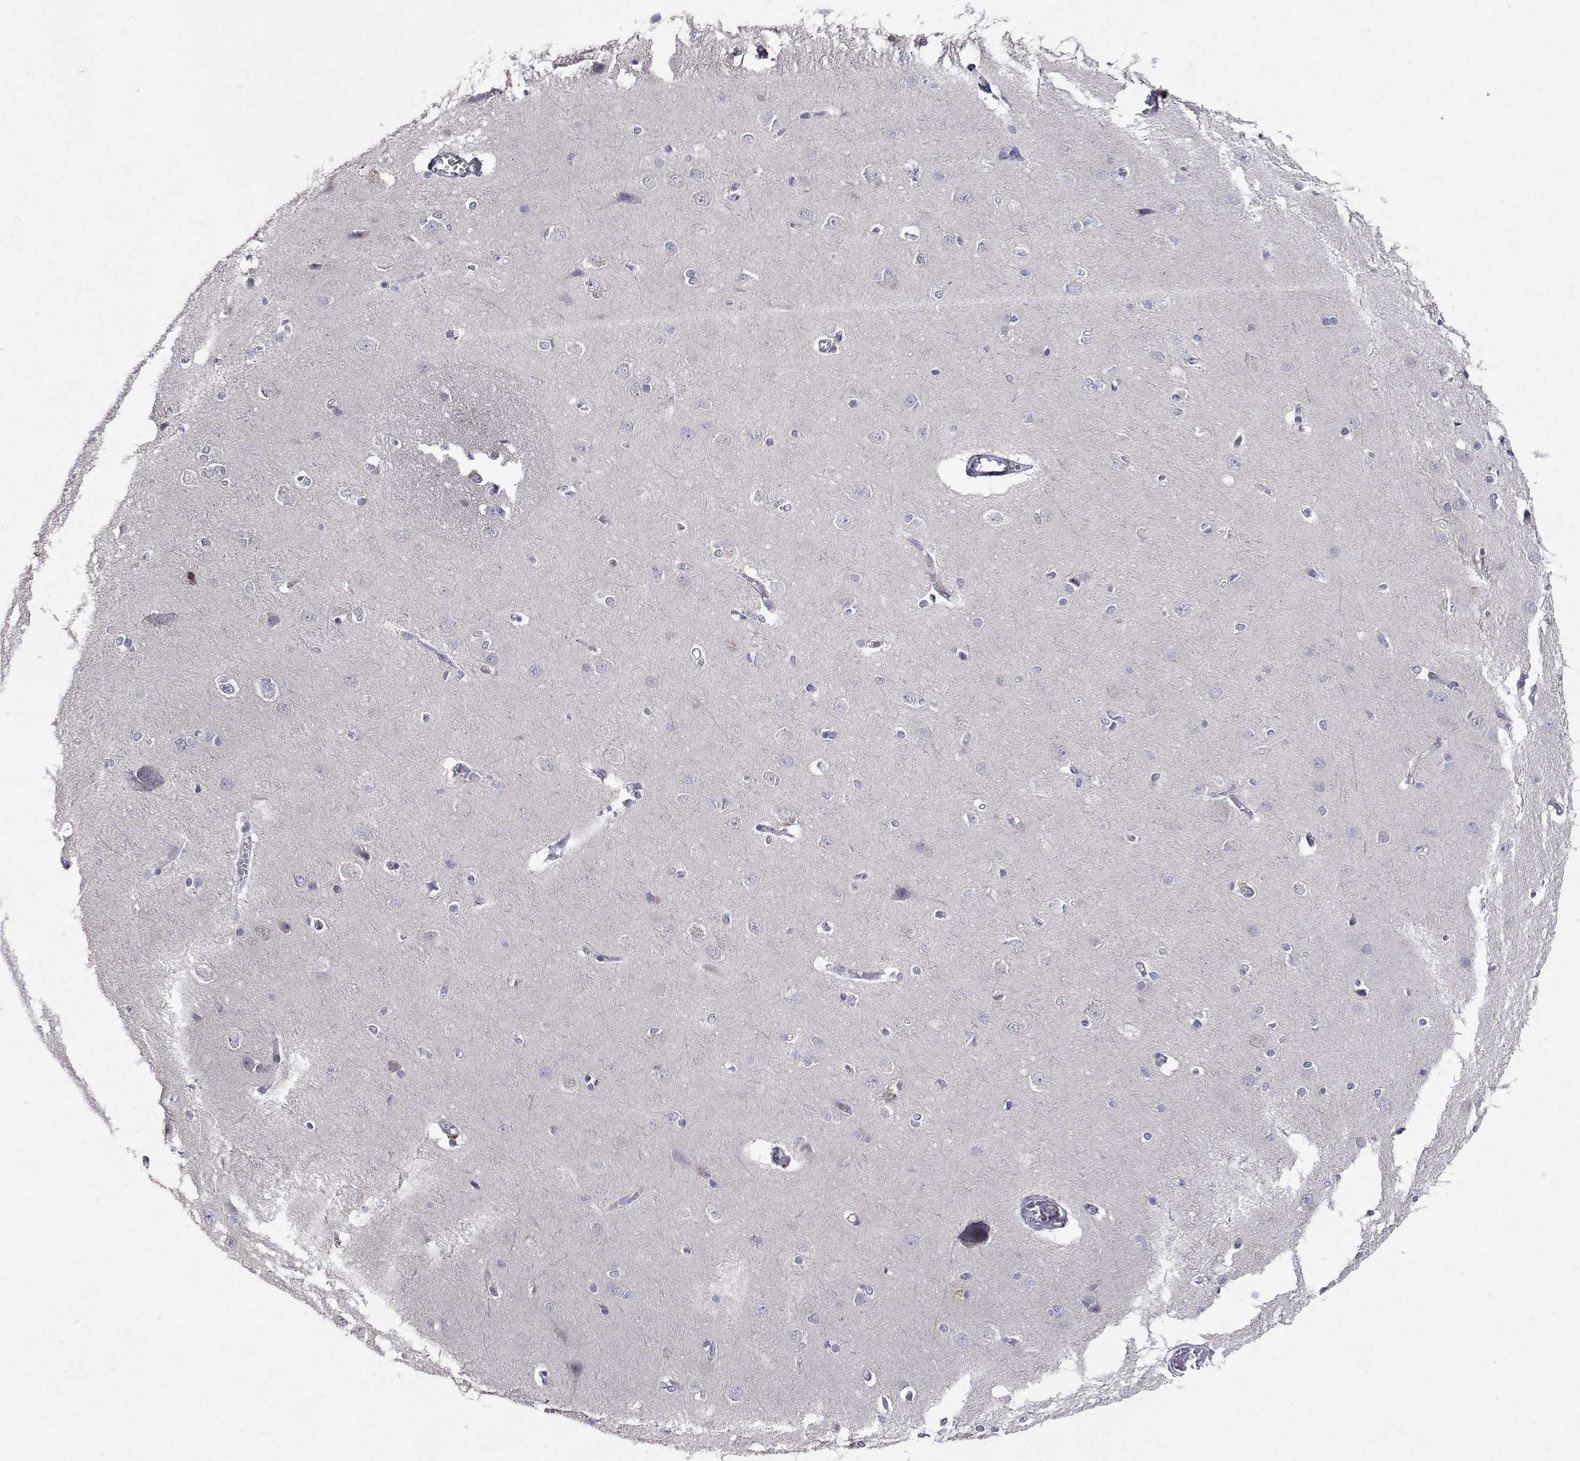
{"staining": {"intensity": "negative", "quantity": "none", "location": "none"}, "tissue": "cerebral cortex", "cell_type": "Endothelial cells", "image_type": "normal", "snomed": [{"axis": "morphology", "description": "Normal tissue, NOS"}, {"axis": "topography", "description": "Cerebral cortex"}], "caption": "Benign cerebral cortex was stained to show a protein in brown. There is no significant staining in endothelial cells. Brightfield microscopy of immunohistochemistry stained with DAB (brown) and hematoxylin (blue), captured at high magnification.", "gene": "RBPJL", "patient": {"sex": "male", "age": 37}}